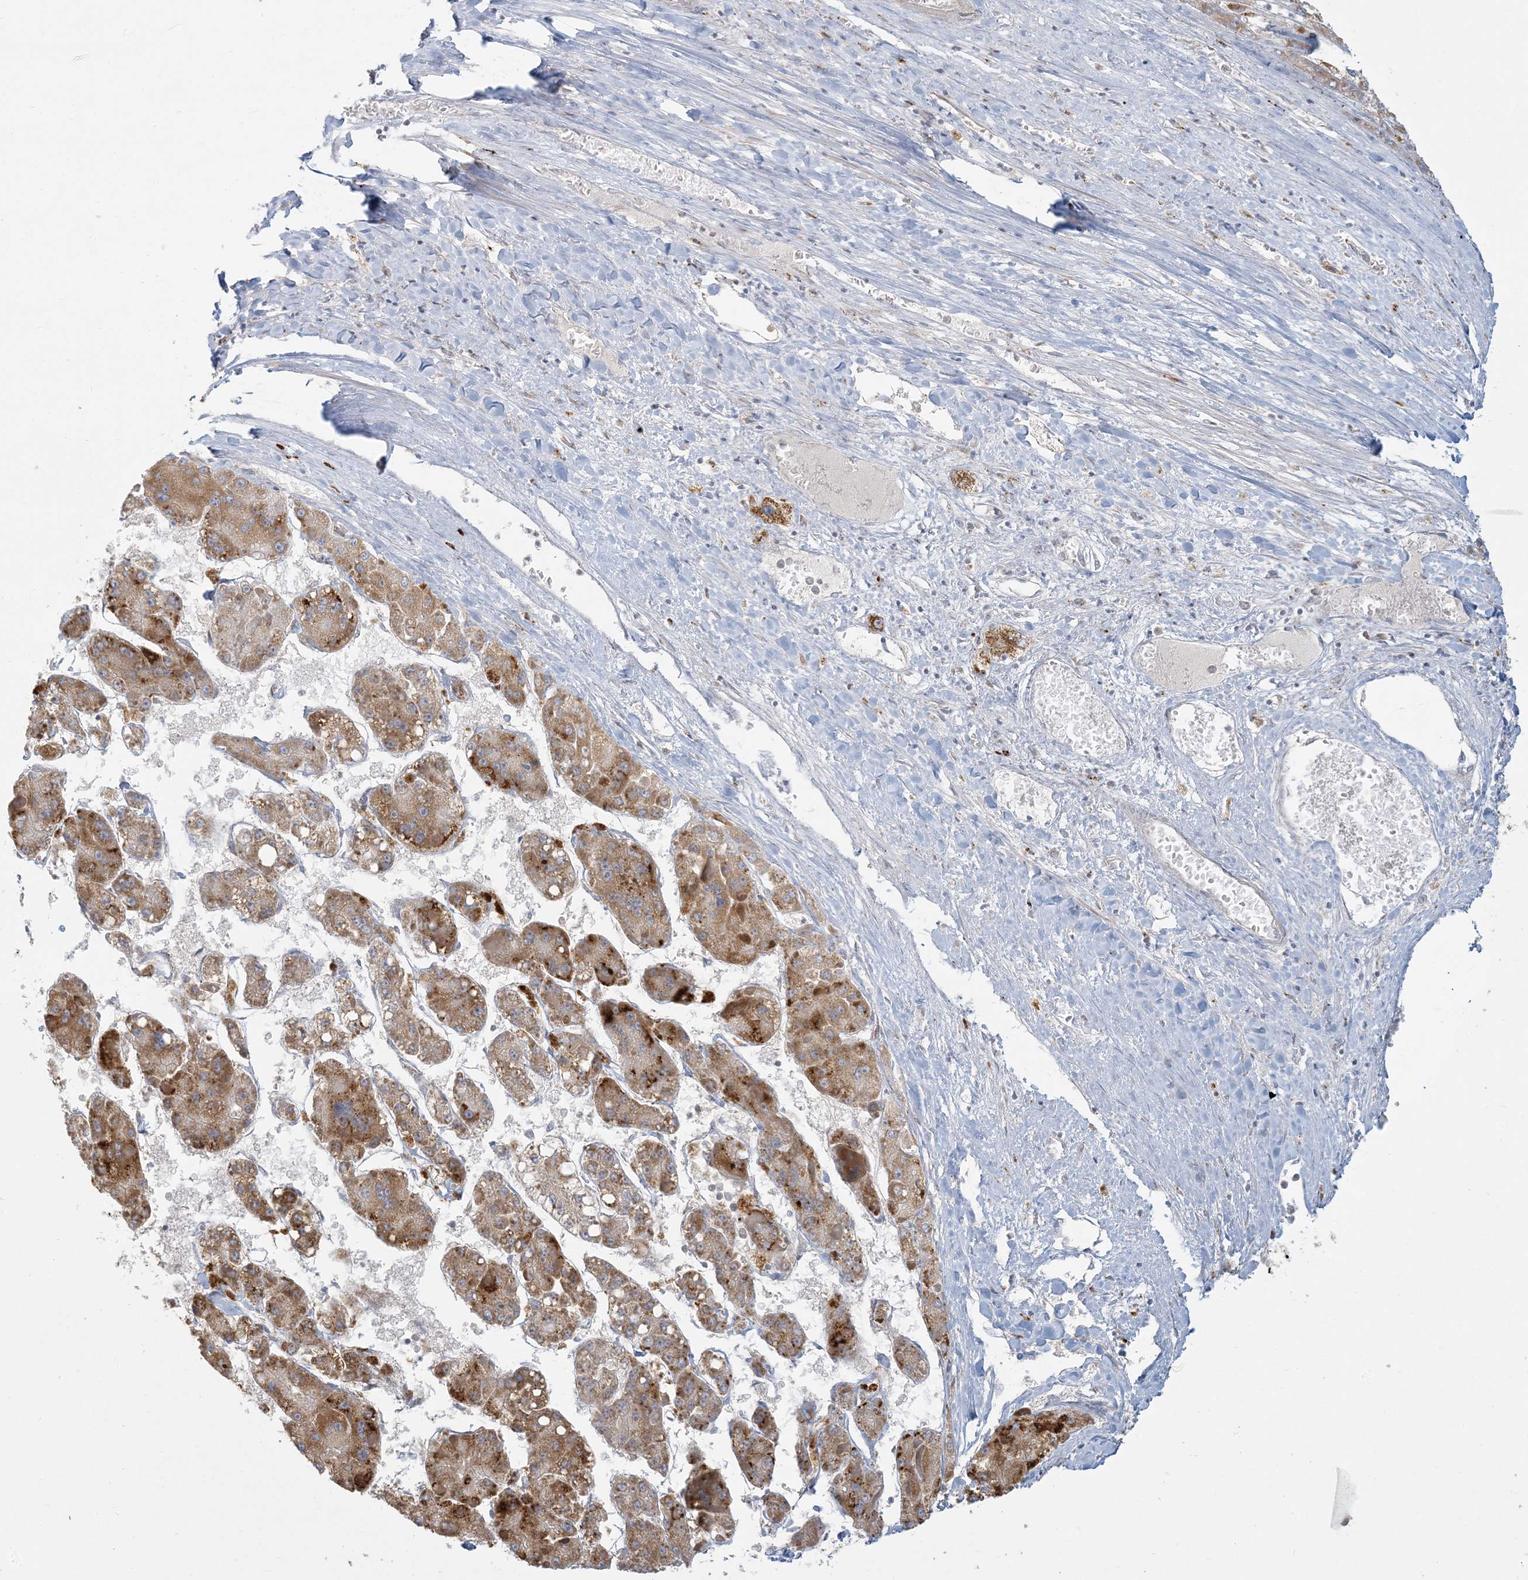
{"staining": {"intensity": "moderate", "quantity": ">75%", "location": "cytoplasmic/membranous"}, "tissue": "liver cancer", "cell_type": "Tumor cells", "image_type": "cancer", "snomed": [{"axis": "morphology", "description": "Carcinoma, Hepatocellular, NOS"}, {"axis": "topography", "description": "Liver"}], "caption": "DAB immunohistochemical staining of human liver cancer shows moderate cytoplasmic/membranous protein staining in about >75% of tumor cells.", "gene": "MCAT", "patient": {"sex": "female", "age": 73}}